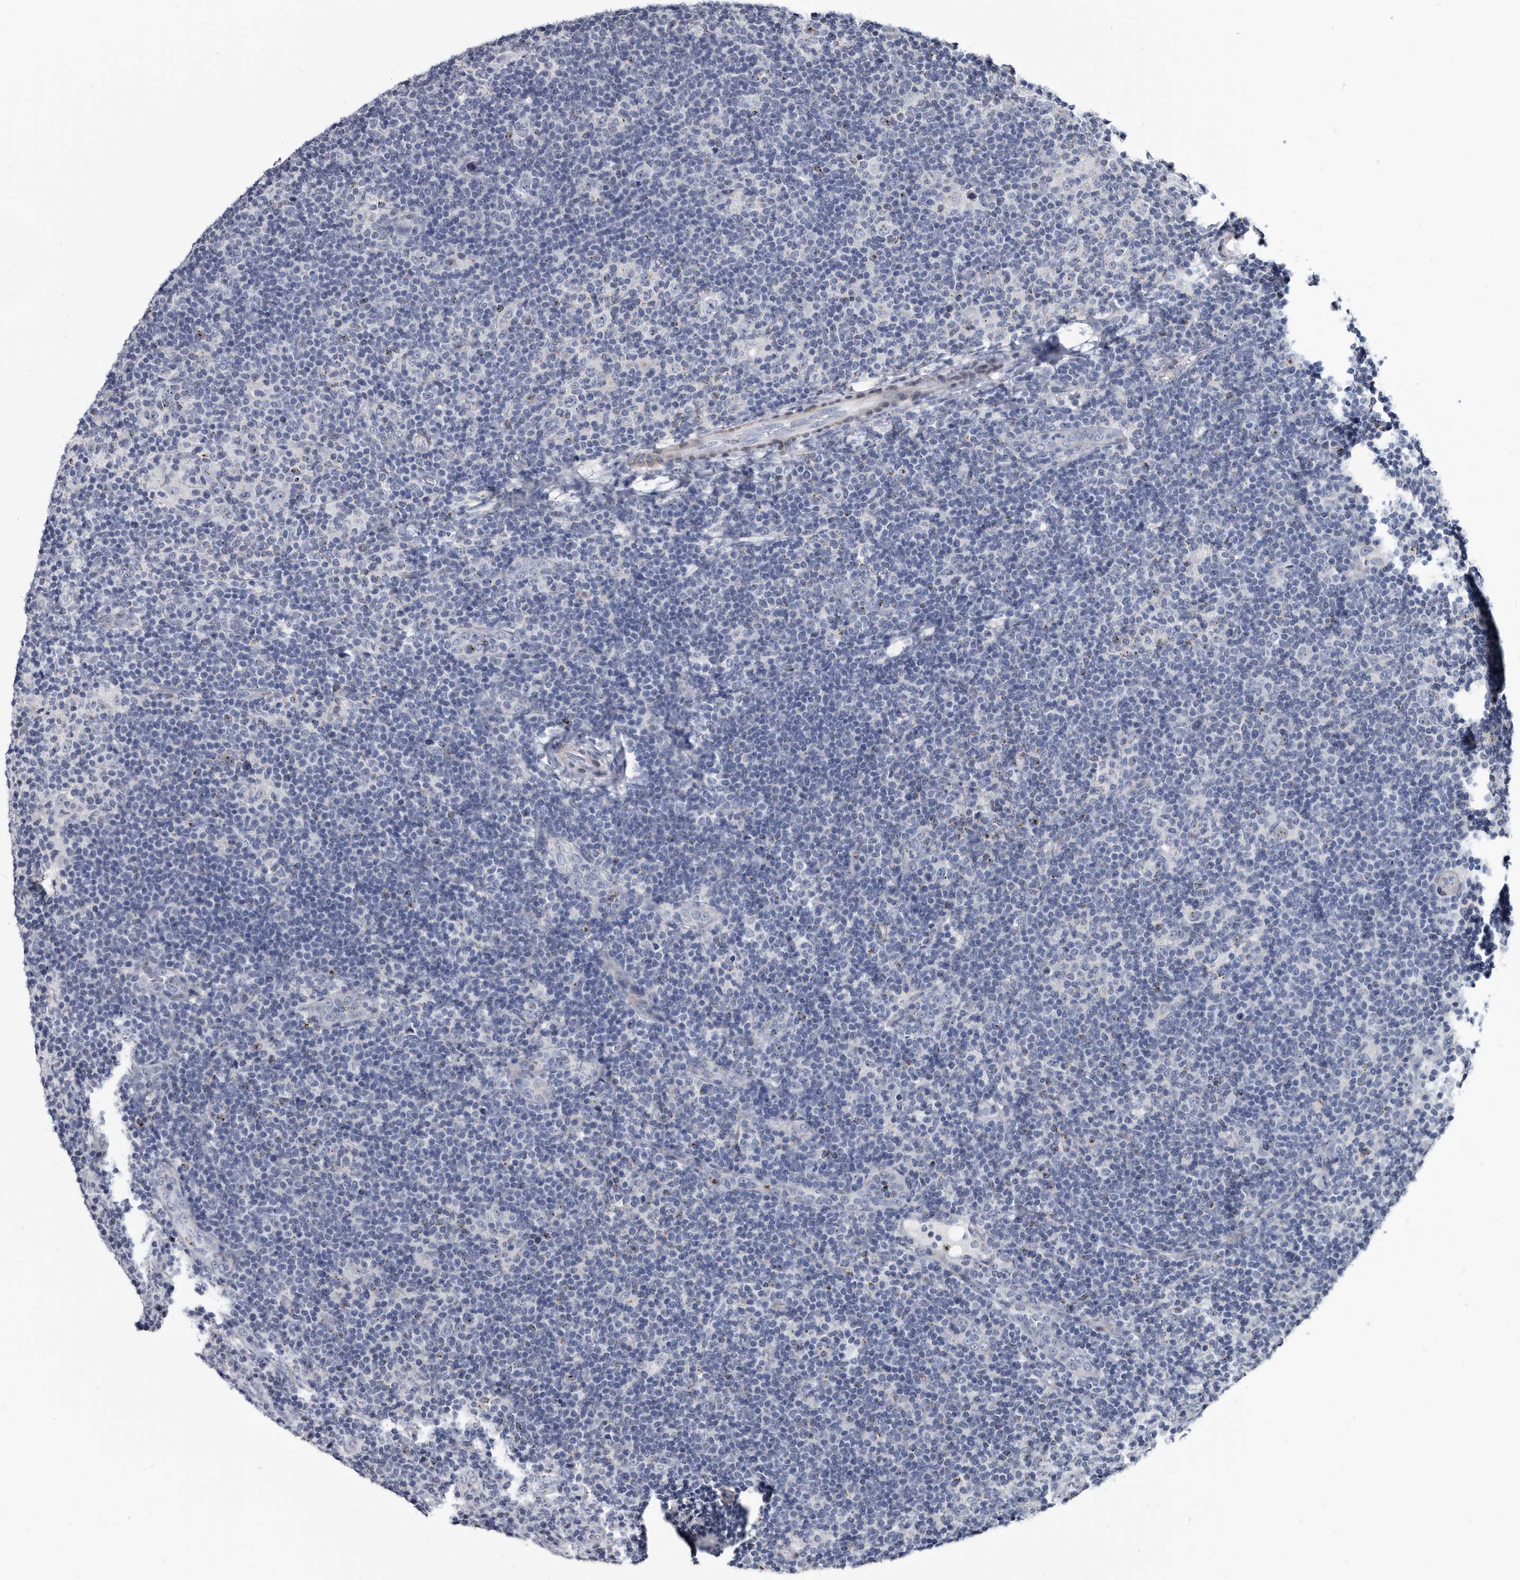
{"staining": {"intensity": "negative", "quantity": "none", "location": "none"}, "tissue": "lymphoma", "cell_type": "Tumor cells", "image_type": "cancer", "snomed": [{"axis": "morphology", "description": "Hodgkin's disease, NOS"}, {"axis": "topography", "description": "Lymph node"}], "caption": "Immunohistochemistry photomicrograph of neoplastic tissue: human Hodgkin's disease stained with DAB exhibits no significant protein staining in tumor cells.", "gene": "PRSS8", "patient": {"sex": "female", "age": 57}}